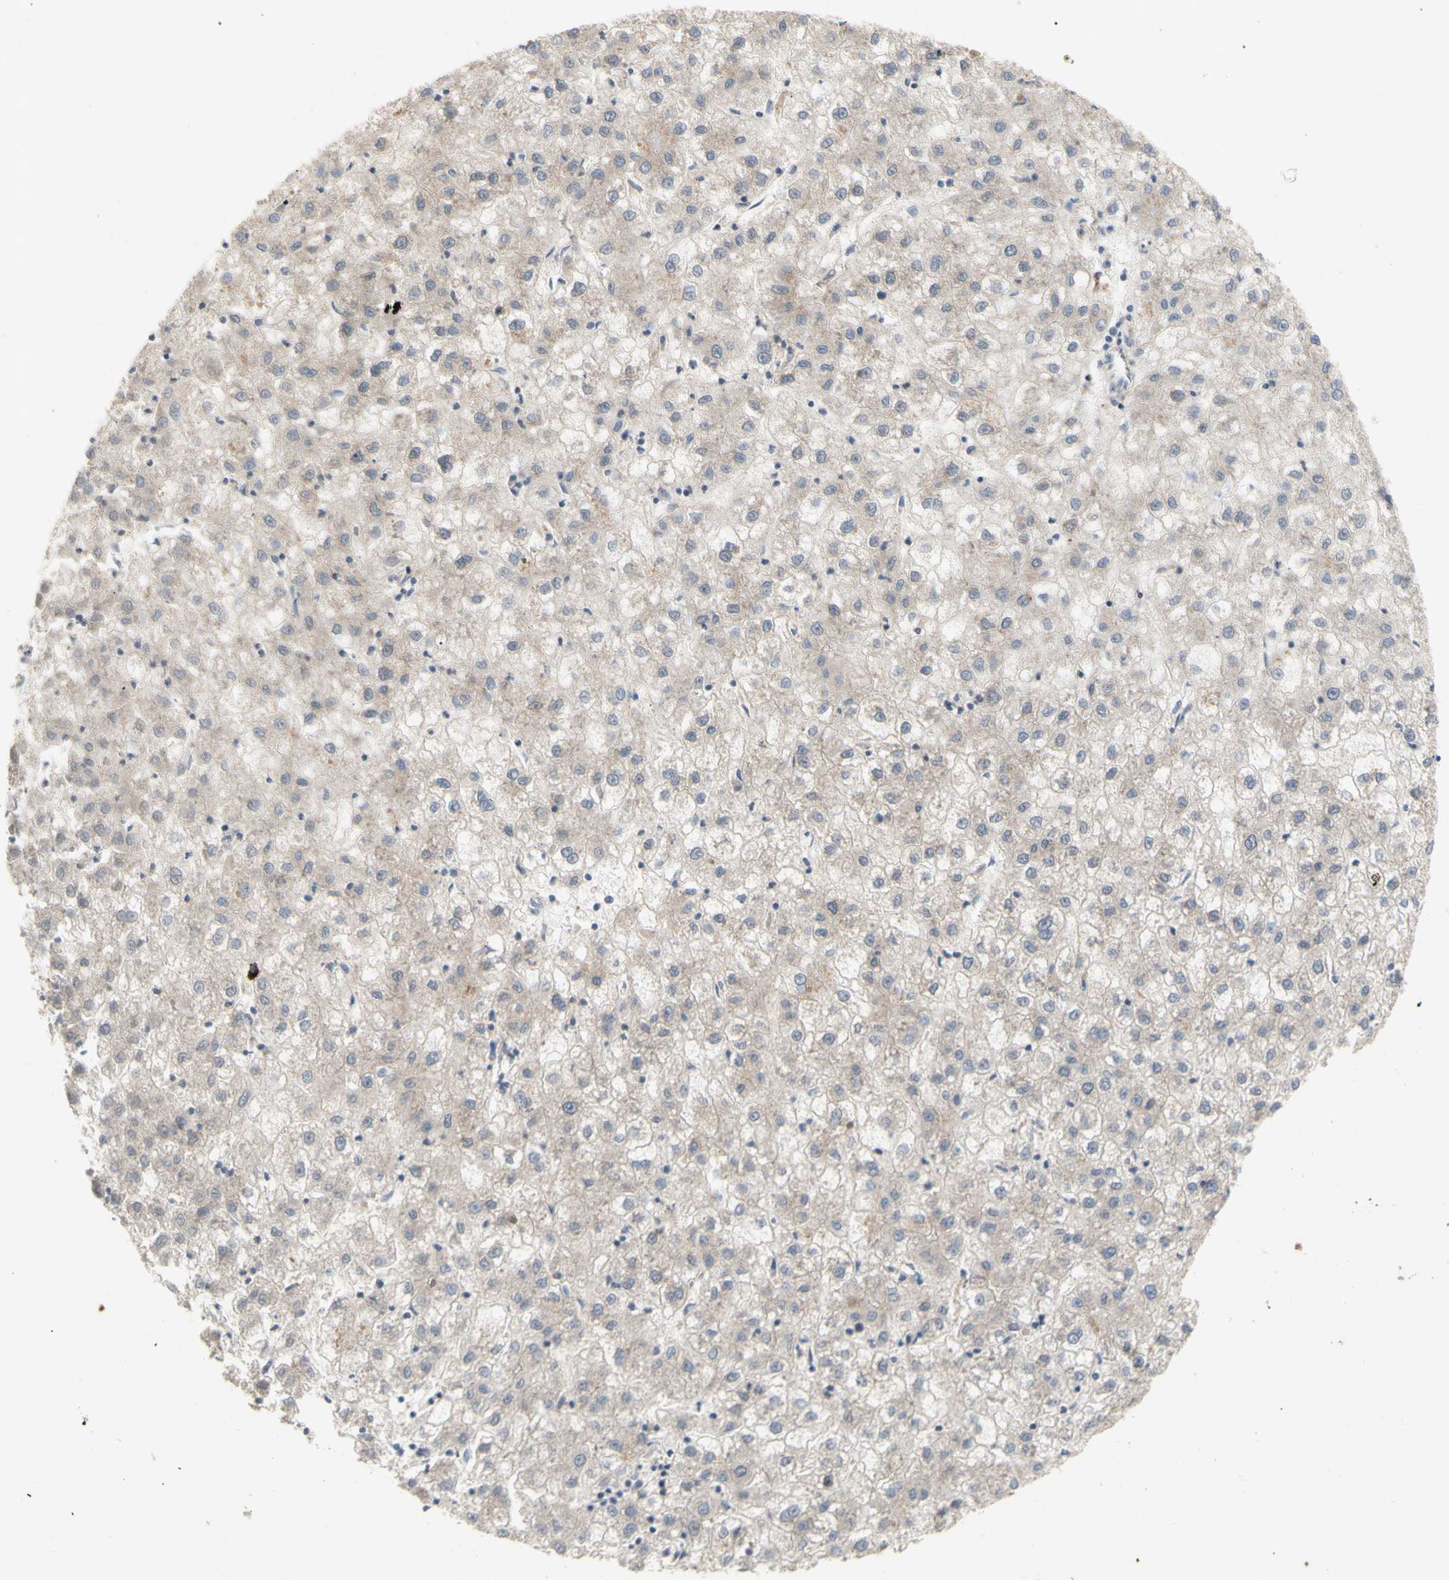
{"staining": {"intensity": "weak", "quantity": ">75%", "location": "cytoplasmic/membranous"}, "tissue": "liver cancer", "cell_type": "Tumor cells", "image_type": "cancer", "snomed": [{"axis": "morphology", "description": "Carcinoma, Hepatocellular, NOS"}, {"axis": "topography", "description": "Liver"}], "caption": "Human hepatocellular carcinoma (liver) stained for a protein (brown) exhibits weak cytoplasmic/membranous positive expression in approximately >75% of tumor cells.", "gene": "NLRP1", "patient": {"sex": "male", "age": 72}}